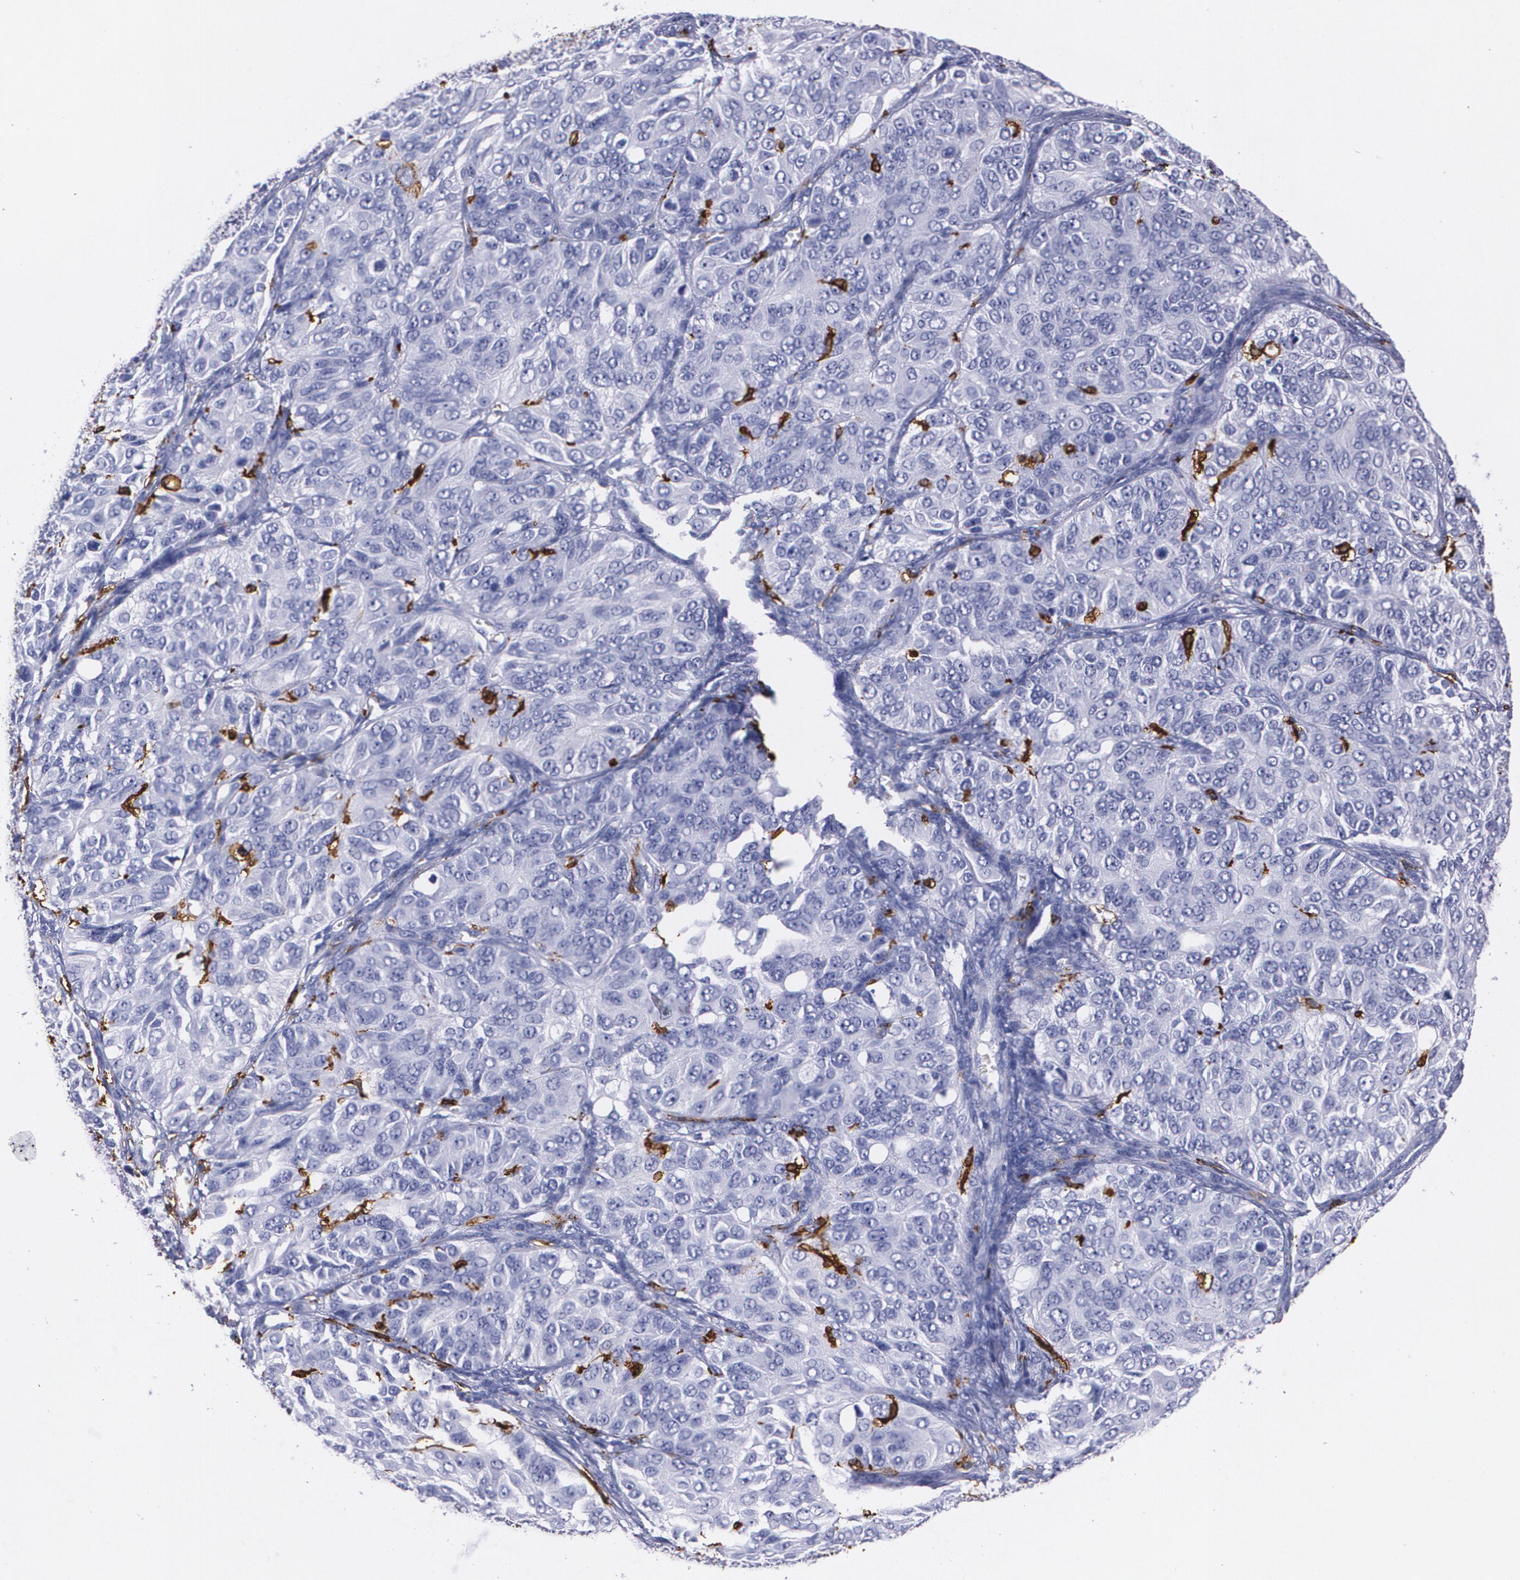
{"staining": {"intensity": "weak", "quantity": "<25%", "location": "cytoplasmic/membranous"}, "tissue": "ovarian cancer", "cell_type": "Tumor cells", "image_type": "cancer", "snomed": [{"axis": "morphology", "description": "Carcinoma, endometroid"}, {"axis": "topography", "description": "Ovary"}], "caption": "Protein analysis of endometroid carcinoma (ovarian) shows no significant staining in tumor cells.", "gene": "HLA-DRA", "patient": {"sex": "female", "age": 51}}